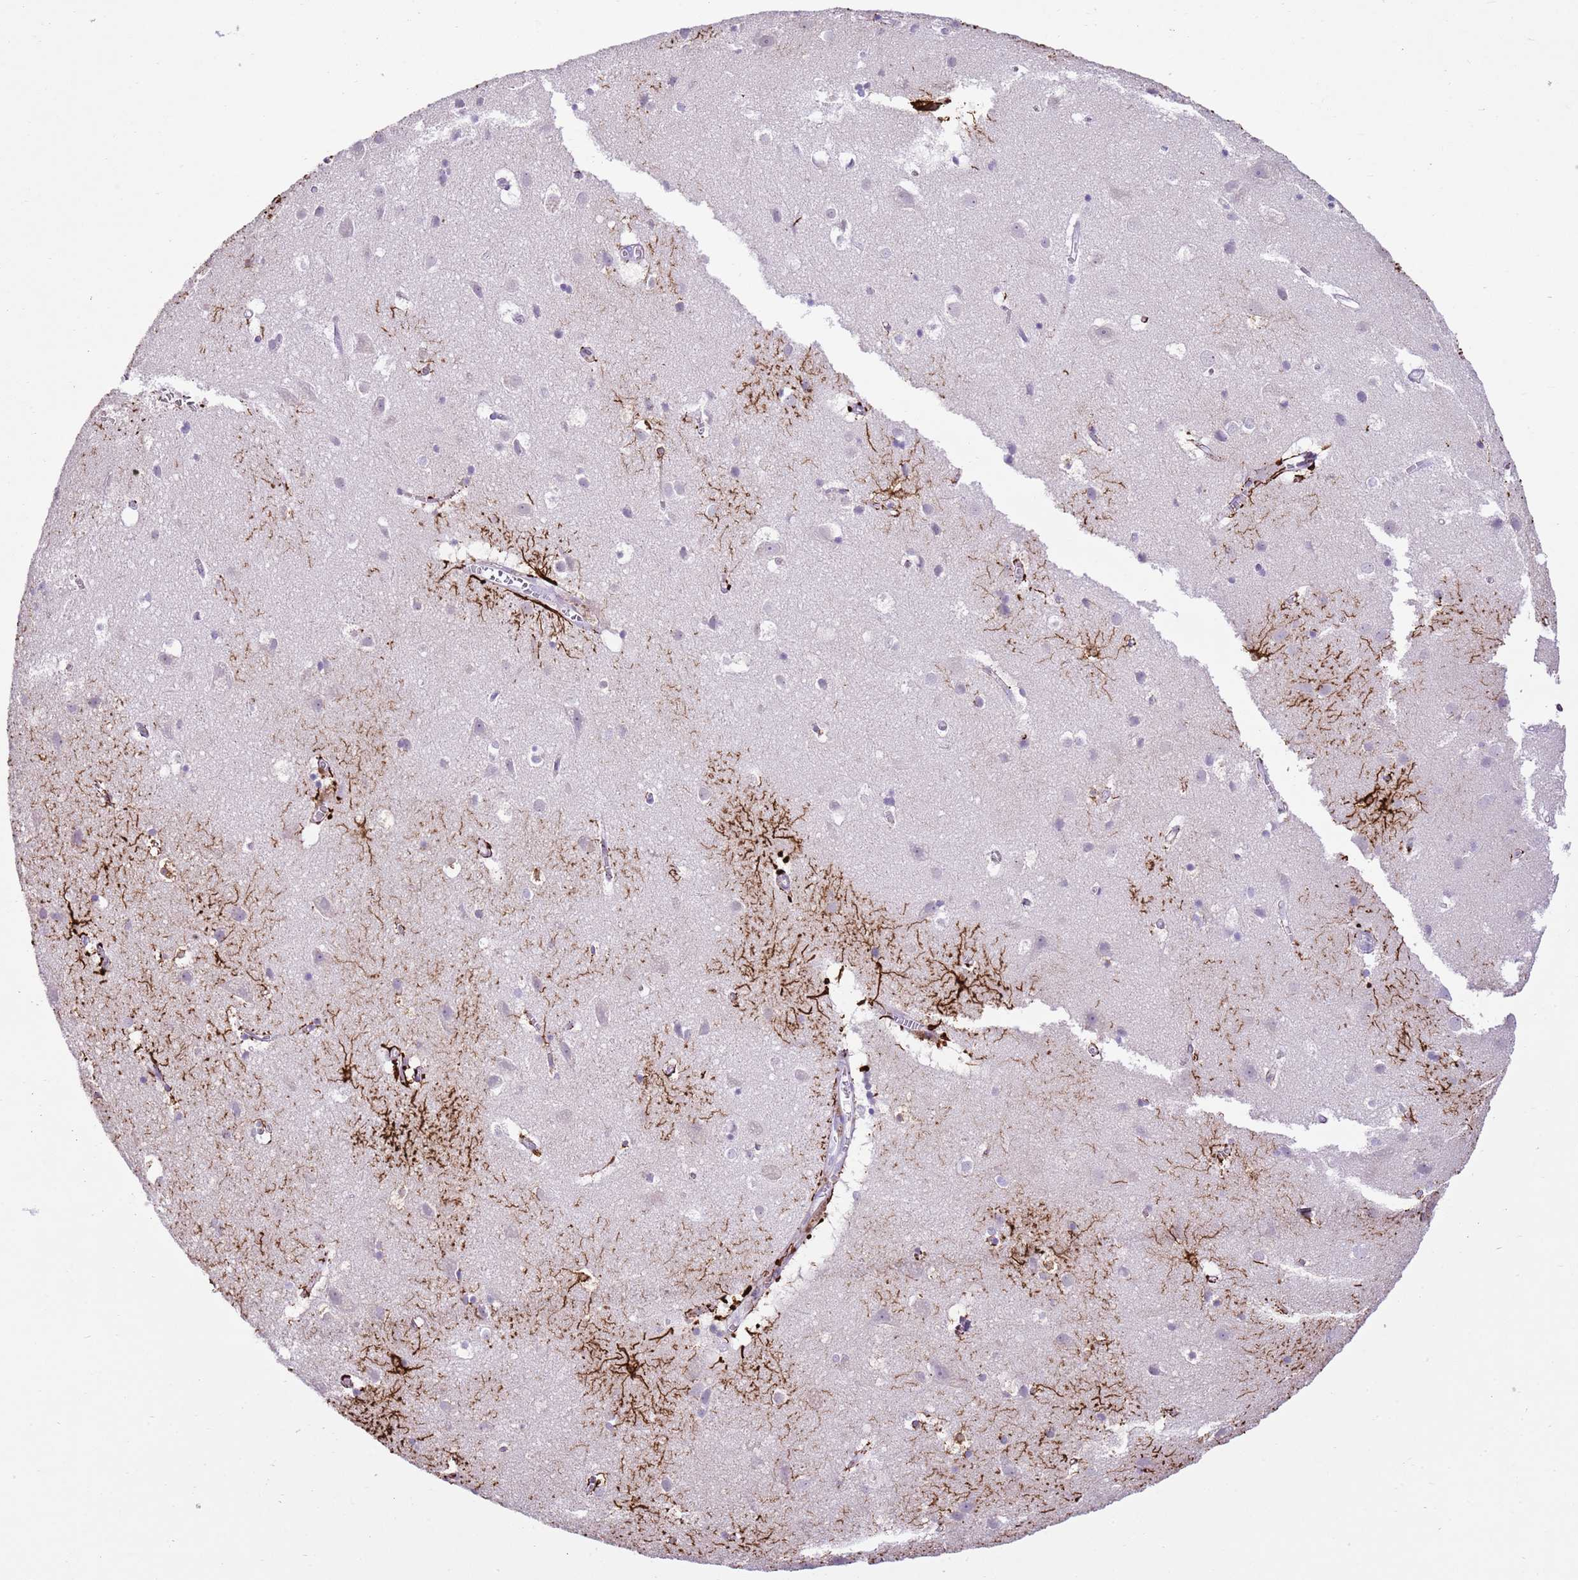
{"staining": {"intensity": "strong", "quantity": "<25%", "location": "cytoplasmic/membranous"}, "tissue": "cerebral cortex", "cell_type": "Endothelial cells", "image_type": "normal", "snomed": [{"axis": "morphology", "description": "Normal tissue, NOS"}, {"axis": "topography", "description": "Cerebral cortex"}], "caption": "A medium amount of strong cytoplasmic/membranous staining is present in approximately <25% of endothelial cells in unremarkable cerebral cortex. (DAB (3,3'-diaminobenzidine) = brown stain, brightfield microscopy at high magnification).", "gene": "XPO7", "patient": {"sex": "male", "age": 54}}